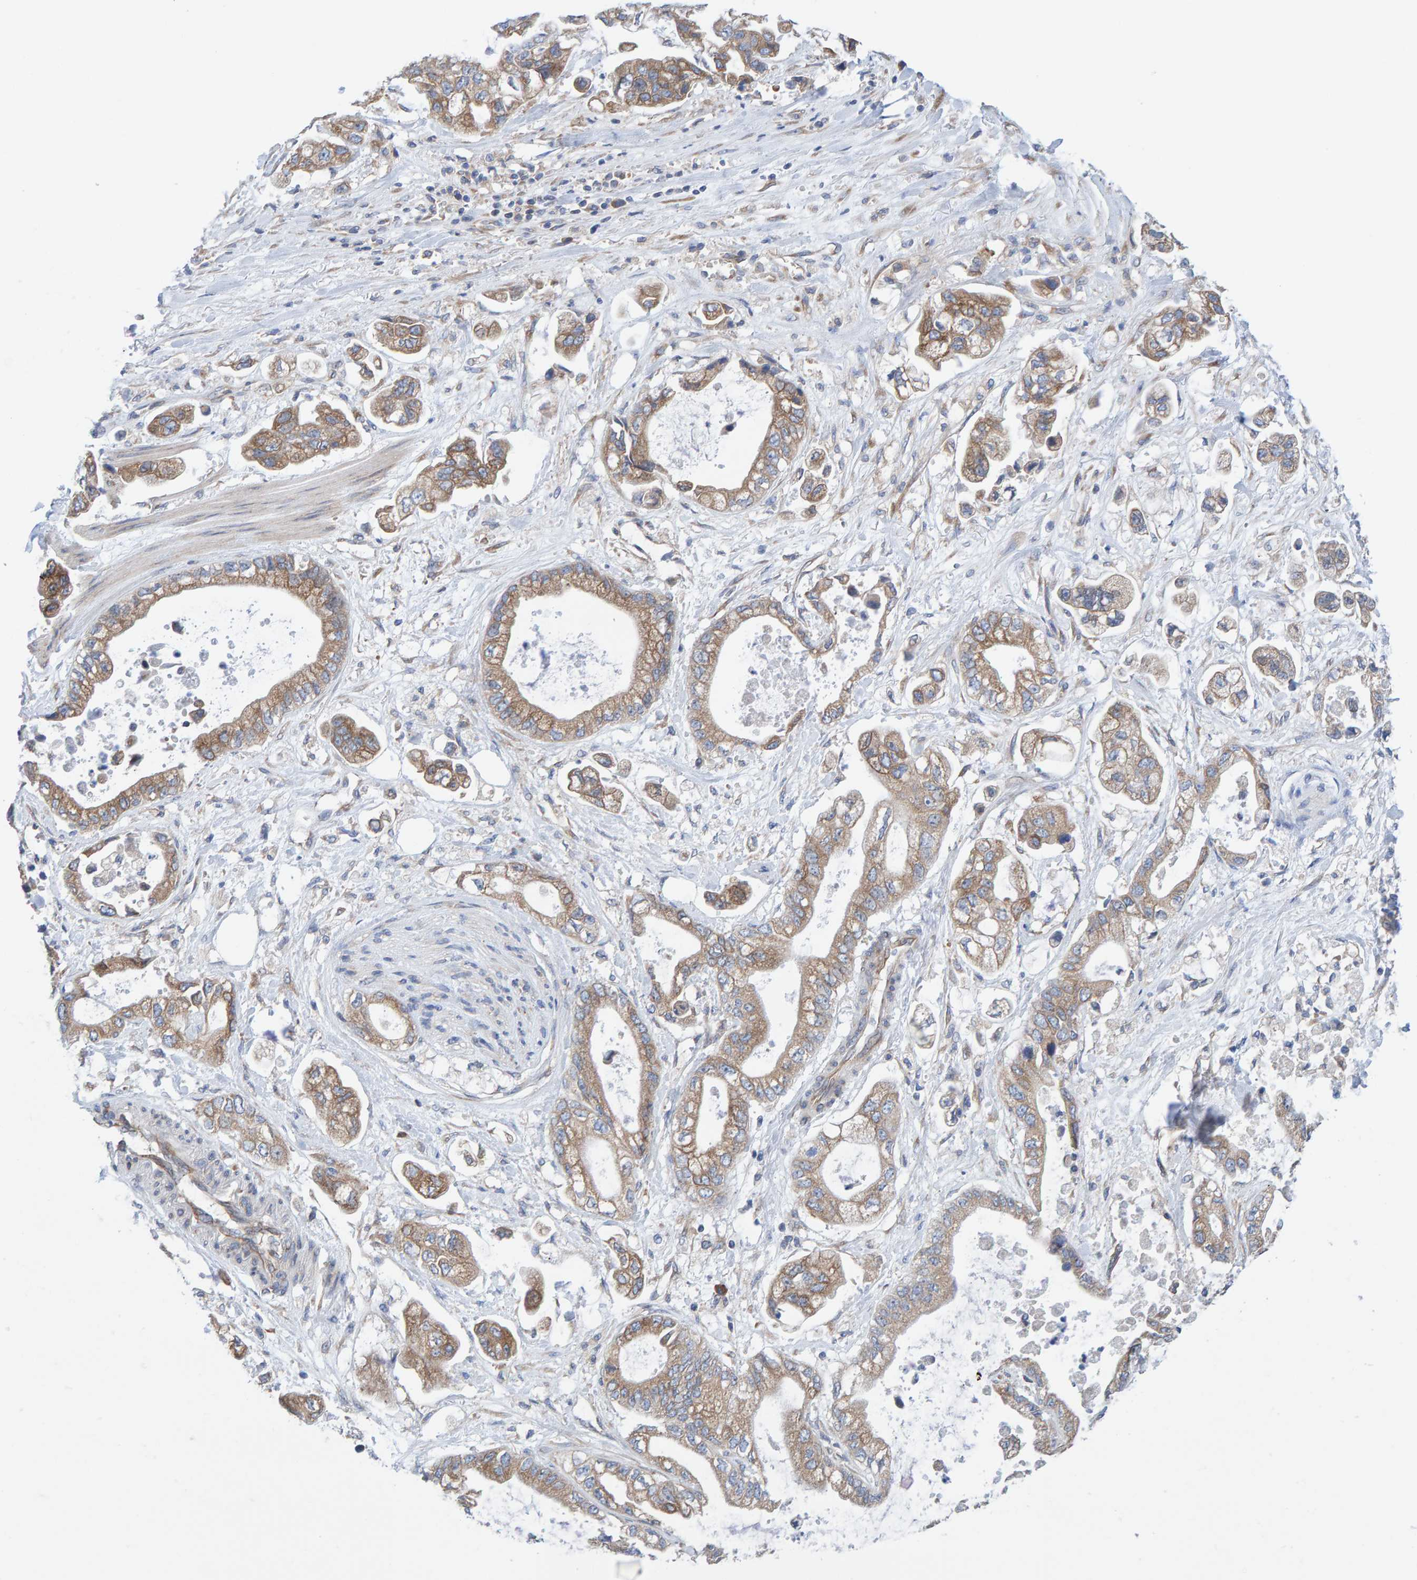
{"staining": {"intensity": "weak", "quantity": ">75%", "location": "cytoplasmic/membranous"}, "tissue": "stomach cancer", "cell_type": "Tumor cells", "image_type": "cancer", "snomed": [{"axis": "morphology", "description": "Normal tissue, NOS"}, {"axis": "morphology", "description": "Adenocarcinoma, NOS"}, {"axis": "topography", "description": "Stomach"}], "caption": "Immunohistochemical staining of stomach cancer (adenocarcinoma) reveals low levels of weak cytoplasmic/membranous protein positivity in approximately >75% of tumor cells.", "gene": "CDK5RAP3", "patient": {"sex": "male", "age": 62}}